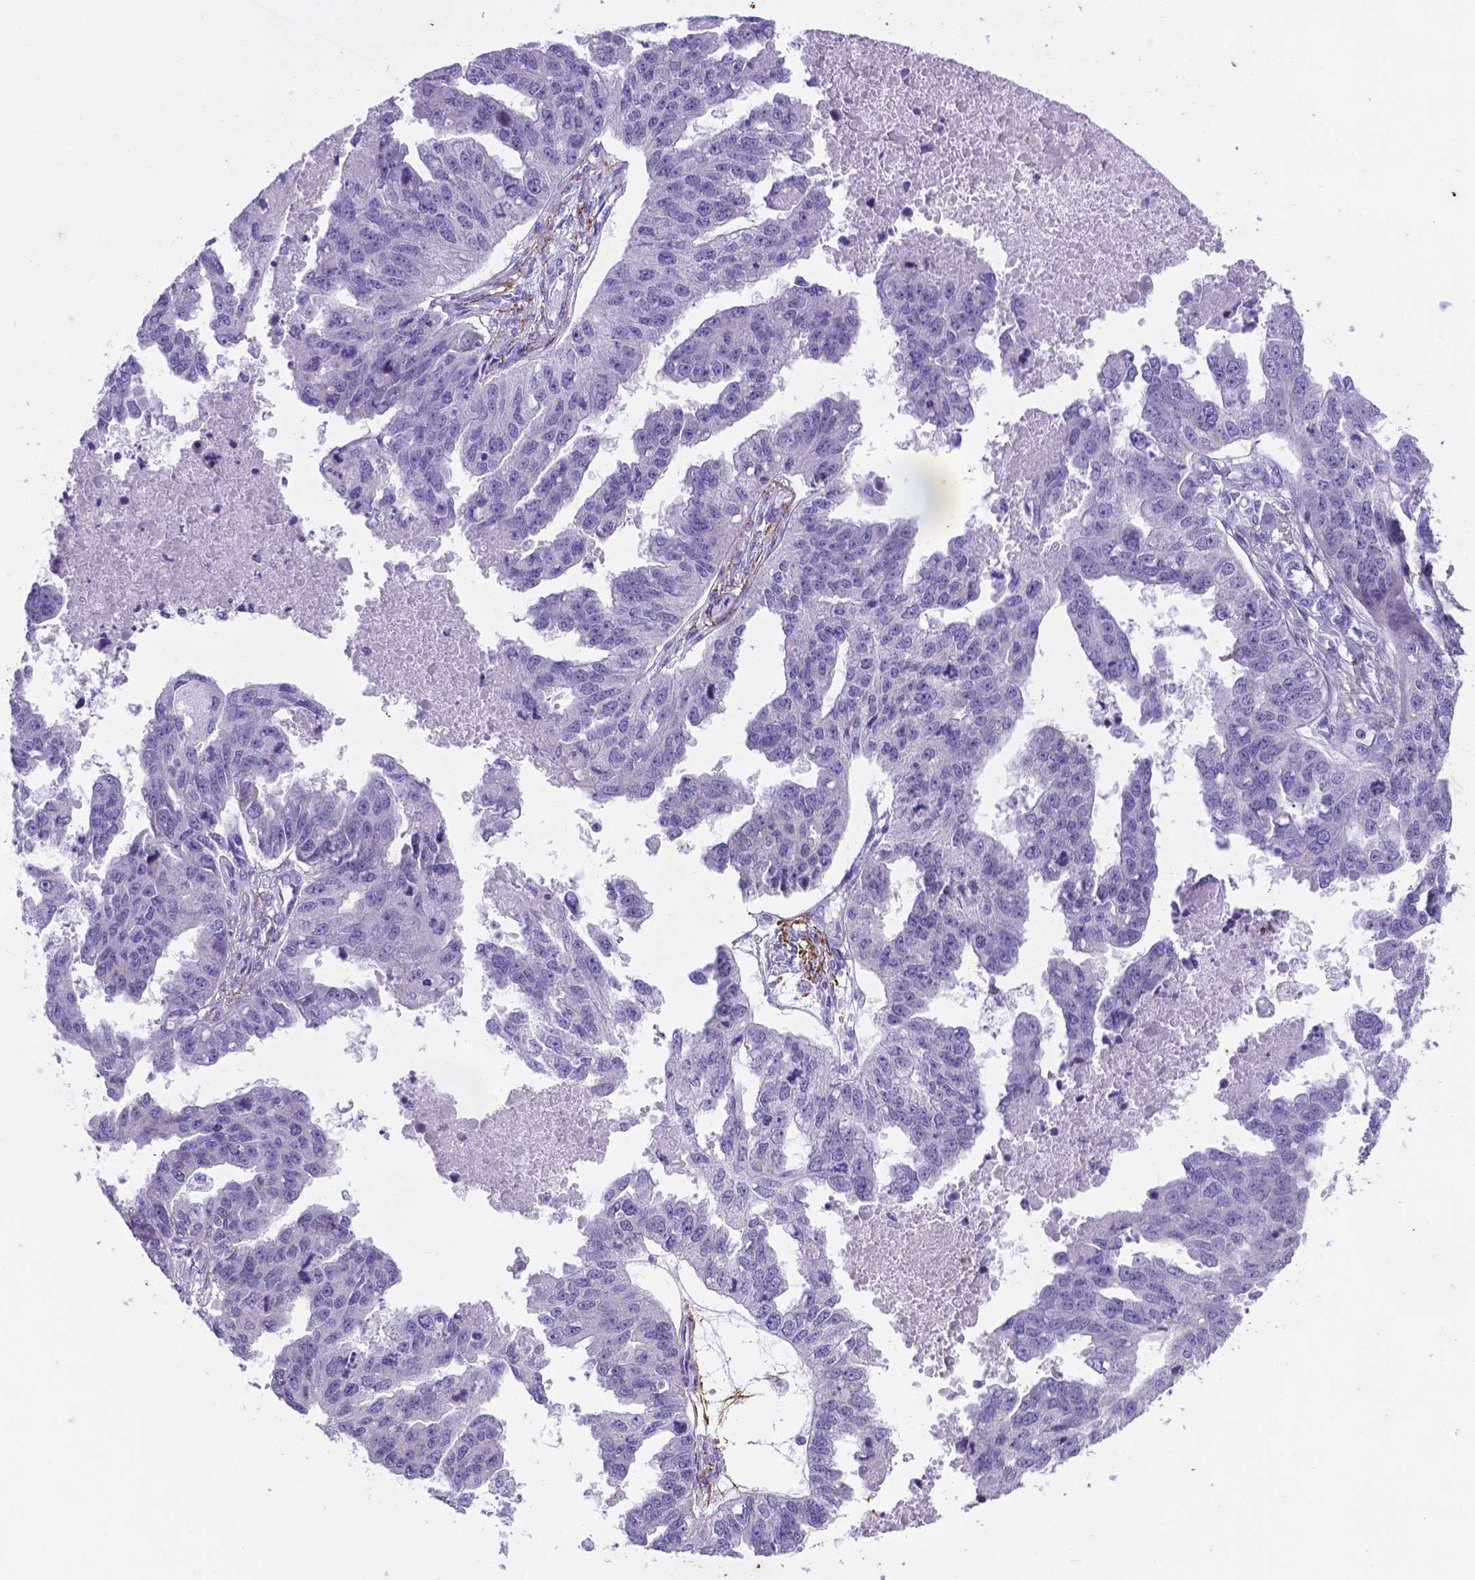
{"staining": {"intensity": "negative", "quantity": "none", "location": "none"}, "tissue": "ovarian cancer", "cell_type": "Tumor cells", "image_type": "cancer", "snomed": [{"axis": "morphology", "description": "Cystadenocarcinoma, serous, NOS"}, {"axis": "topography", "description": "Ovary"}], "caption": "There is no significant positivity in tumor cells of serous cystadenocarcinoma (ovarian).", "gene": "MFAP2", "patient": {"sex": "female", "age": 58}}